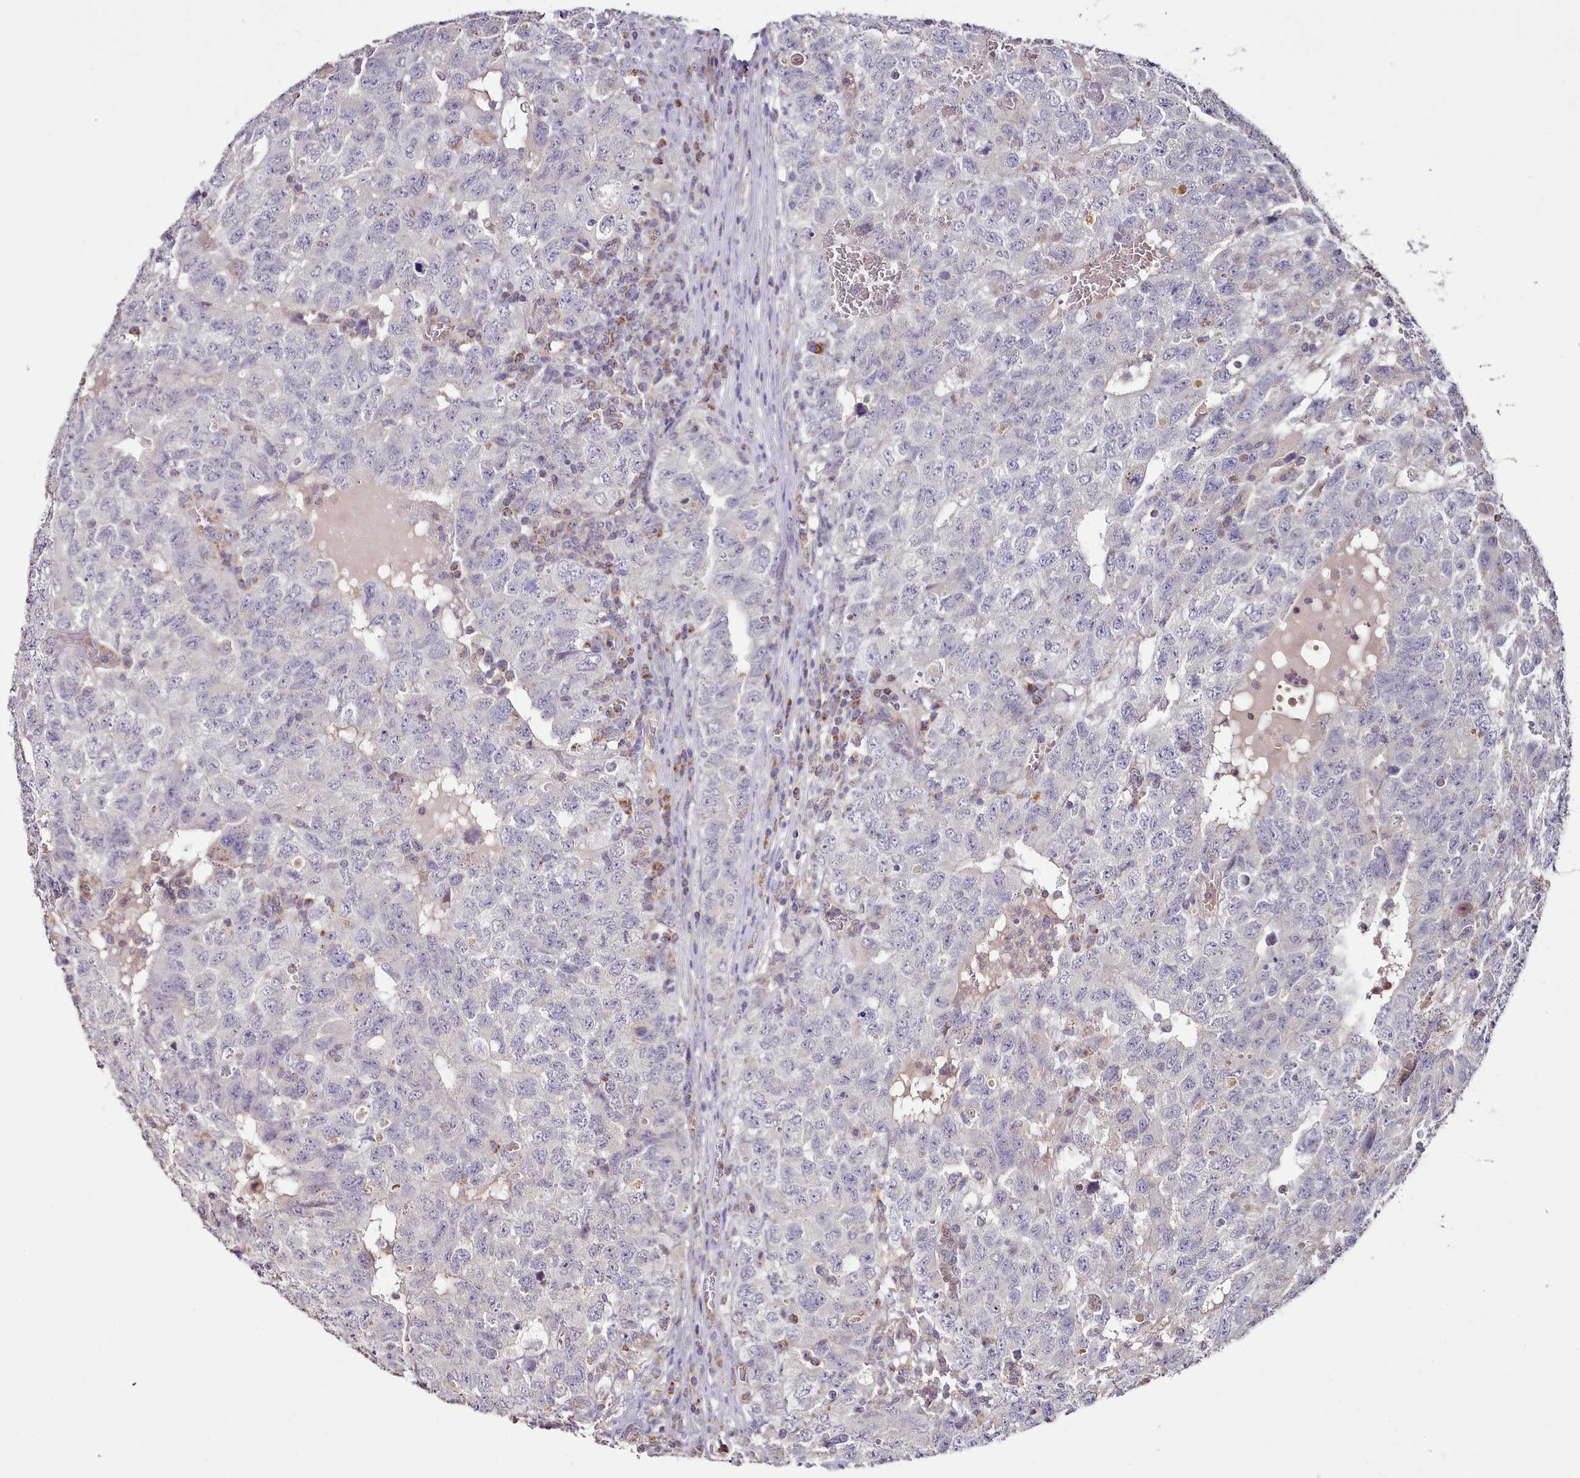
{"staining": {"intensity": "negative", "quantity": "none", "location": "none"}, "tissue": "testis cancer", "cell_type": "Tumor cells", "image_type": "cancer", "snomed": [{"axis": "morphology", "description": "Carcinoma, Embryonal, NOS"}, {"axis": "topography", "description": "Testis"}], "caption": "Immunohistochemistry photomicrograph of testis embryonal carcinoma stained for a protein (brown), which reveals no expression in tumor cells.", "gene": "ACSS1", "patient": {"sex": "male", "age": 34}}